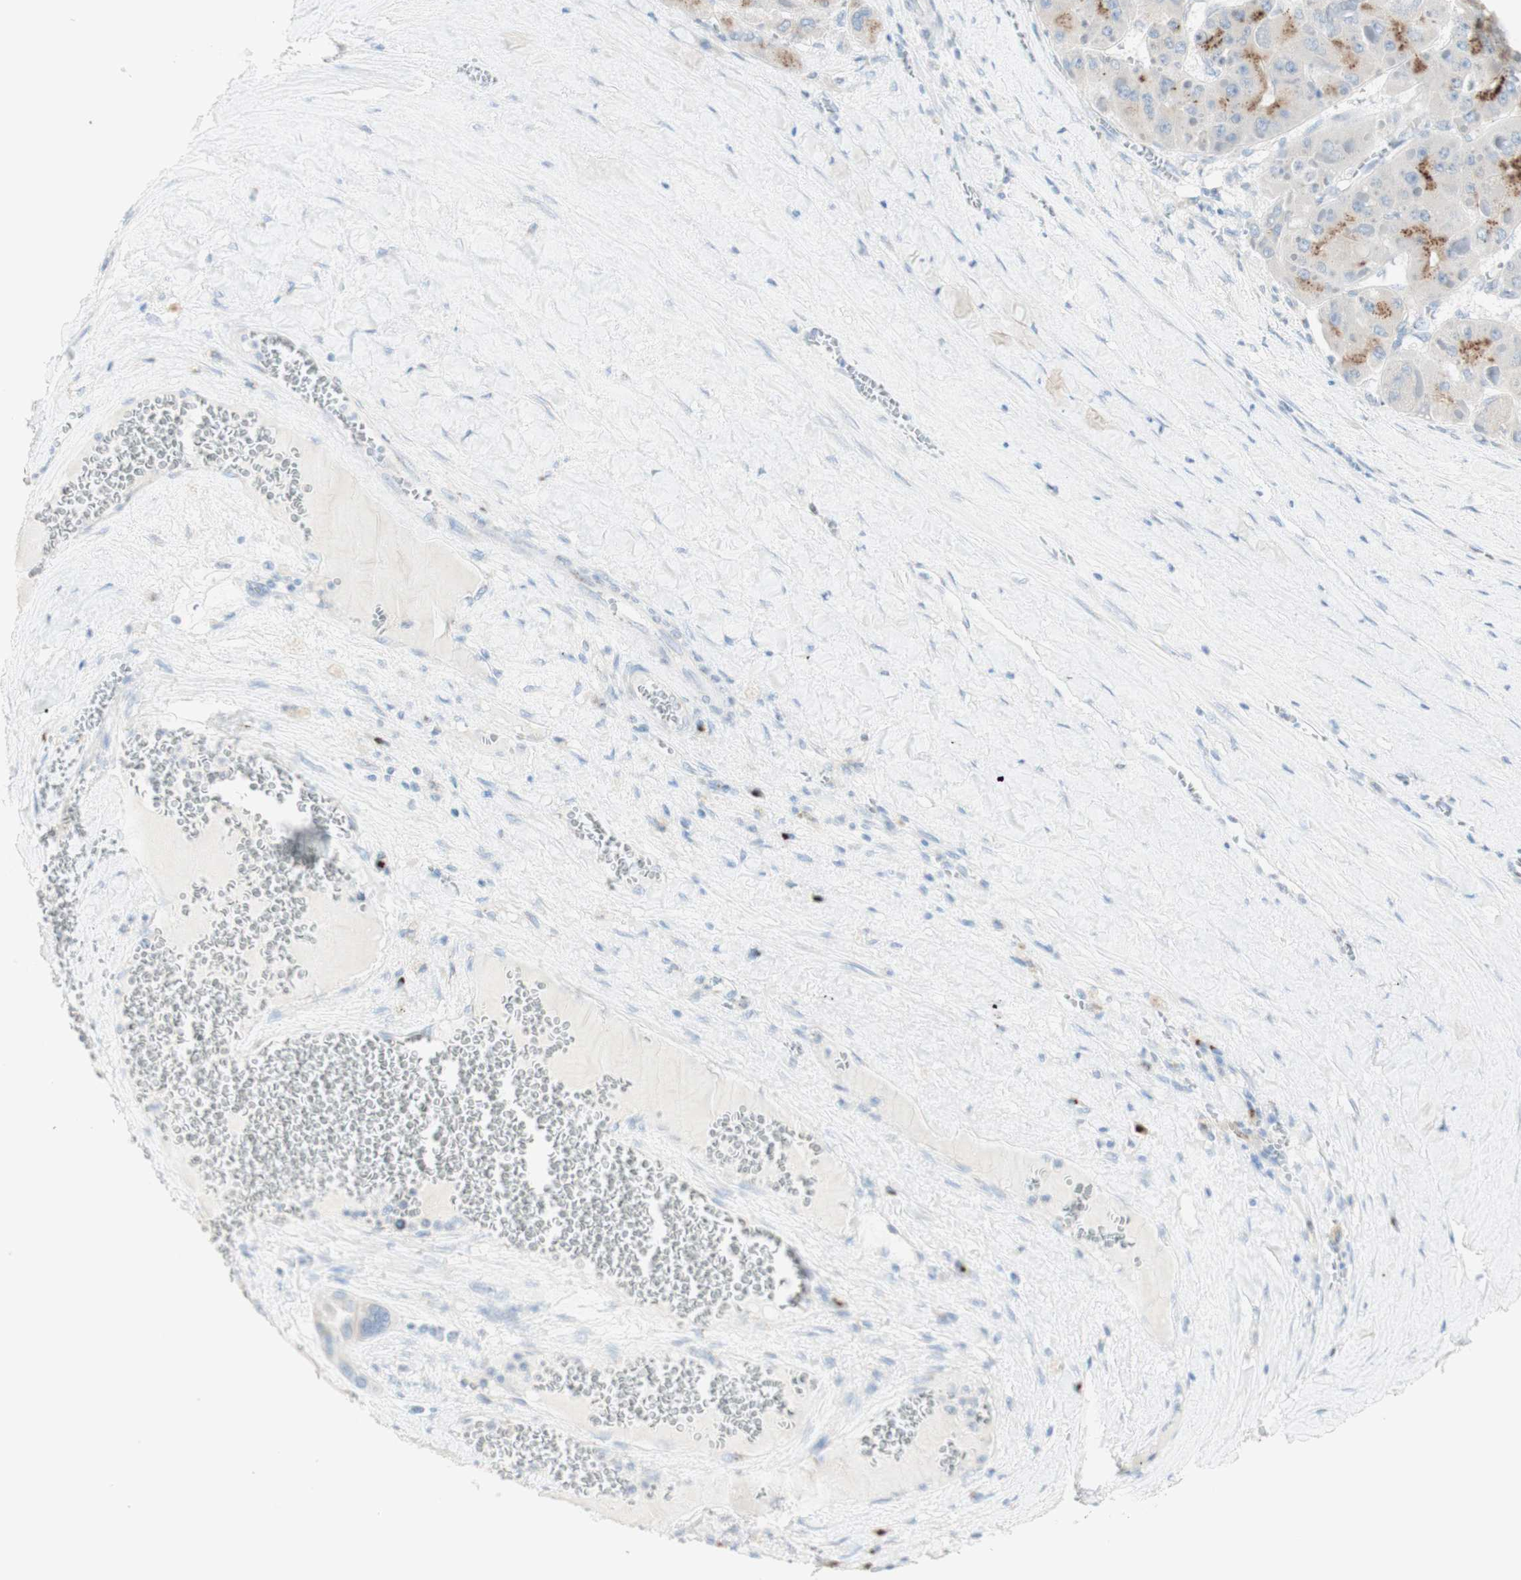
{"staining": {"intensity": "moderate", "quantity": "25%-75%", "location": "cytoplasmic/membranous"}, "tissue": "liver cancer", "cell_type": "Tumor cells", "image_type": "cancer", "snomed": [{"axis": "morphology", "description": "Carcinoma, Hepatocellular, NOS"}, {"axis": "topography", "description": "Liver"}], "caption": "This micrograph displays IHC staining of hepatocellular carcinoma (liver), with medium moderate cytoplasmic/membranous positivity in approximately 25%-75% of tumor cells.", "gene": "MANEA", "patient": {"sex": "female", "age": 73}}